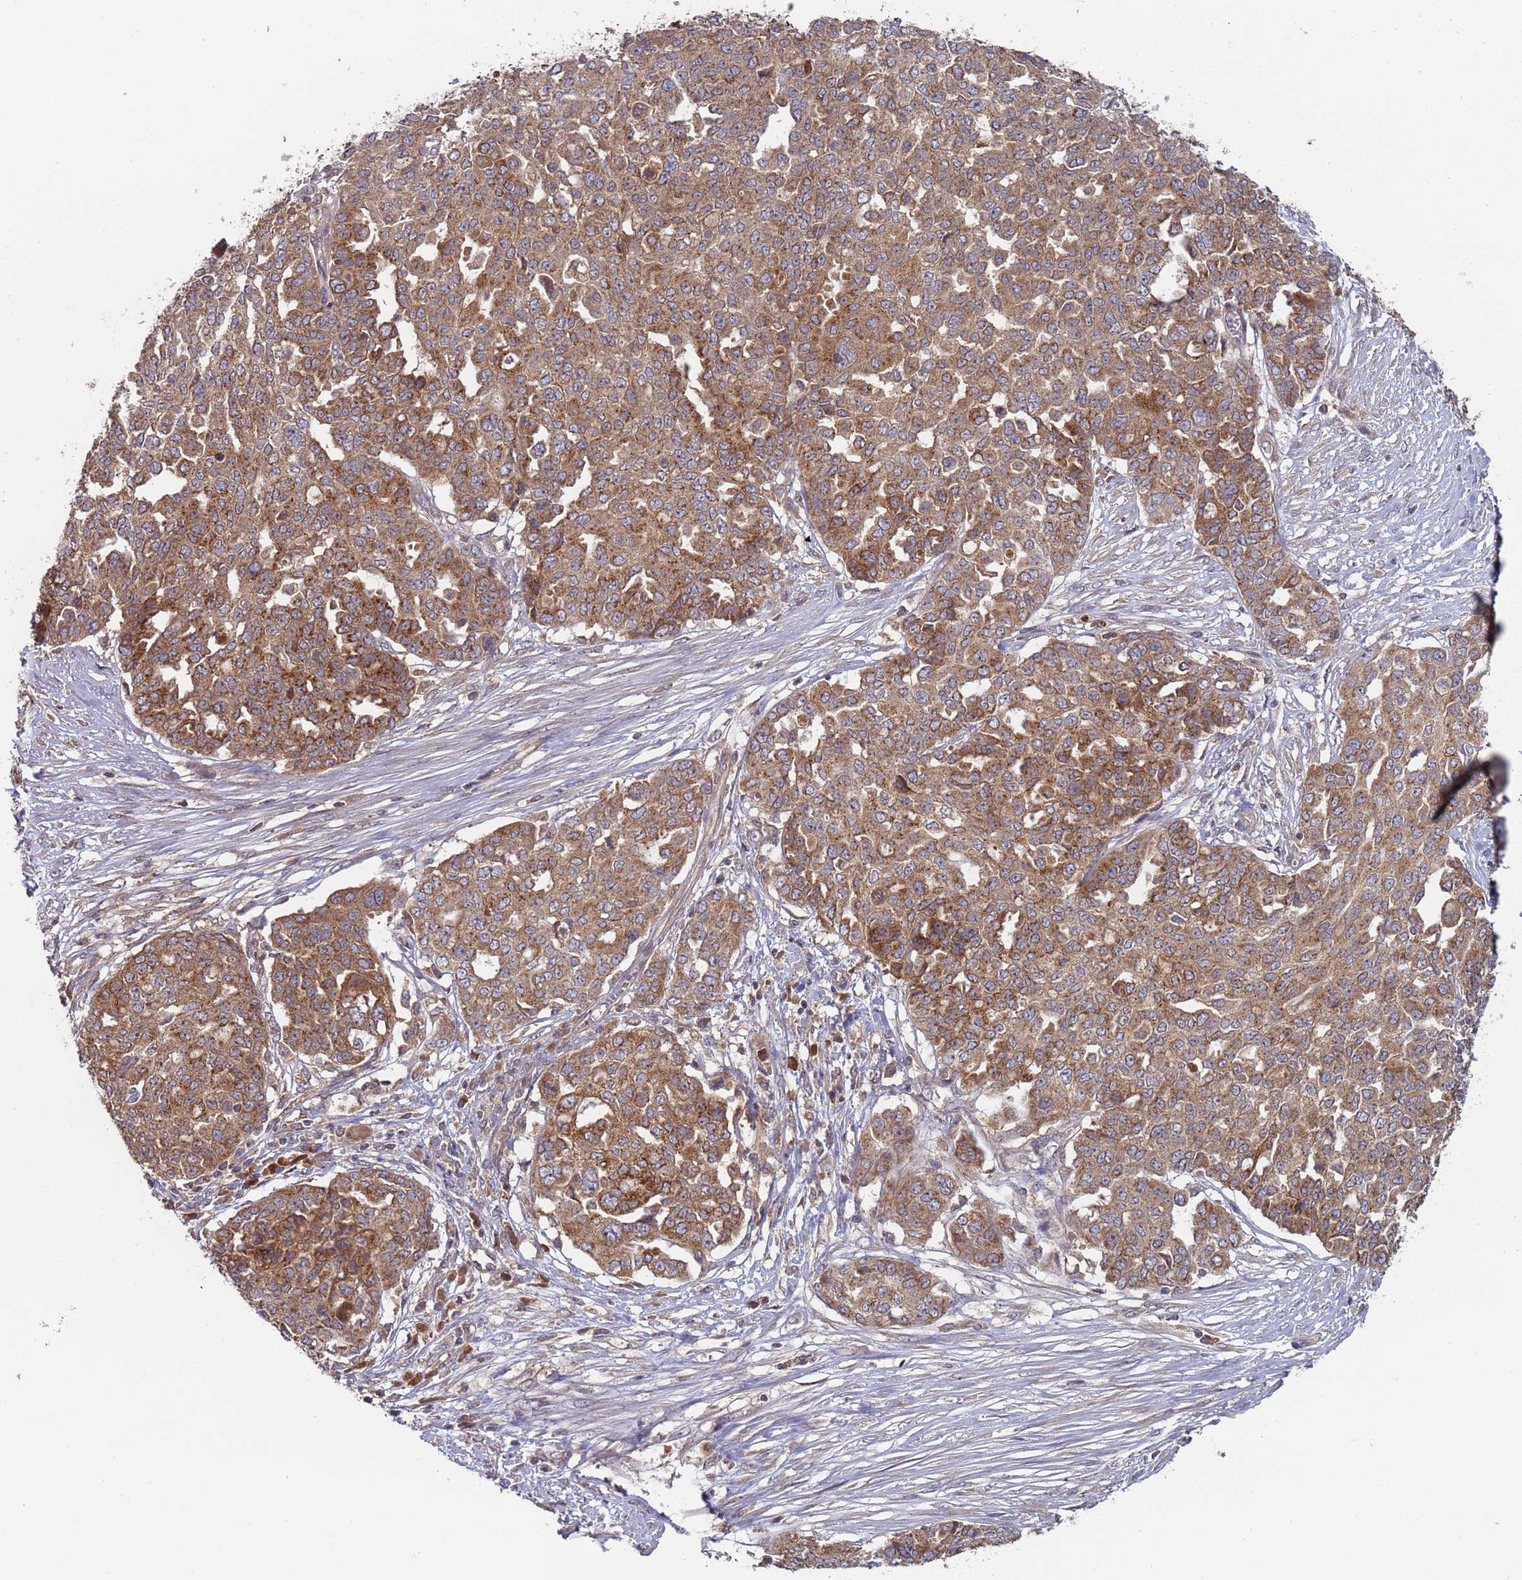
{"staining": {"intensity": "moderate", "quantity": ">75%", "location": "cytoplasmic/membranous"}, "tissue": "ovarian cancer", "cell_type": "Tumor cells", "image_type": "cancer", "snomed": [{"axis": "morphology", "description": "Cystadenocarcinoma, serous, NOS"}, {"axis": "topography", "description": "Soft tissue"}, {"axis": "topography", "description": "Ovary"}], "caption": "Ovarian cancer (serous cystadenocarcinoma) stained with IHC displays moderate cytoplasmic/membranous positivity in about >75% of tumor cells.", "gene": "OR5A2", "patient": {"sex": "female", "age": 57}}